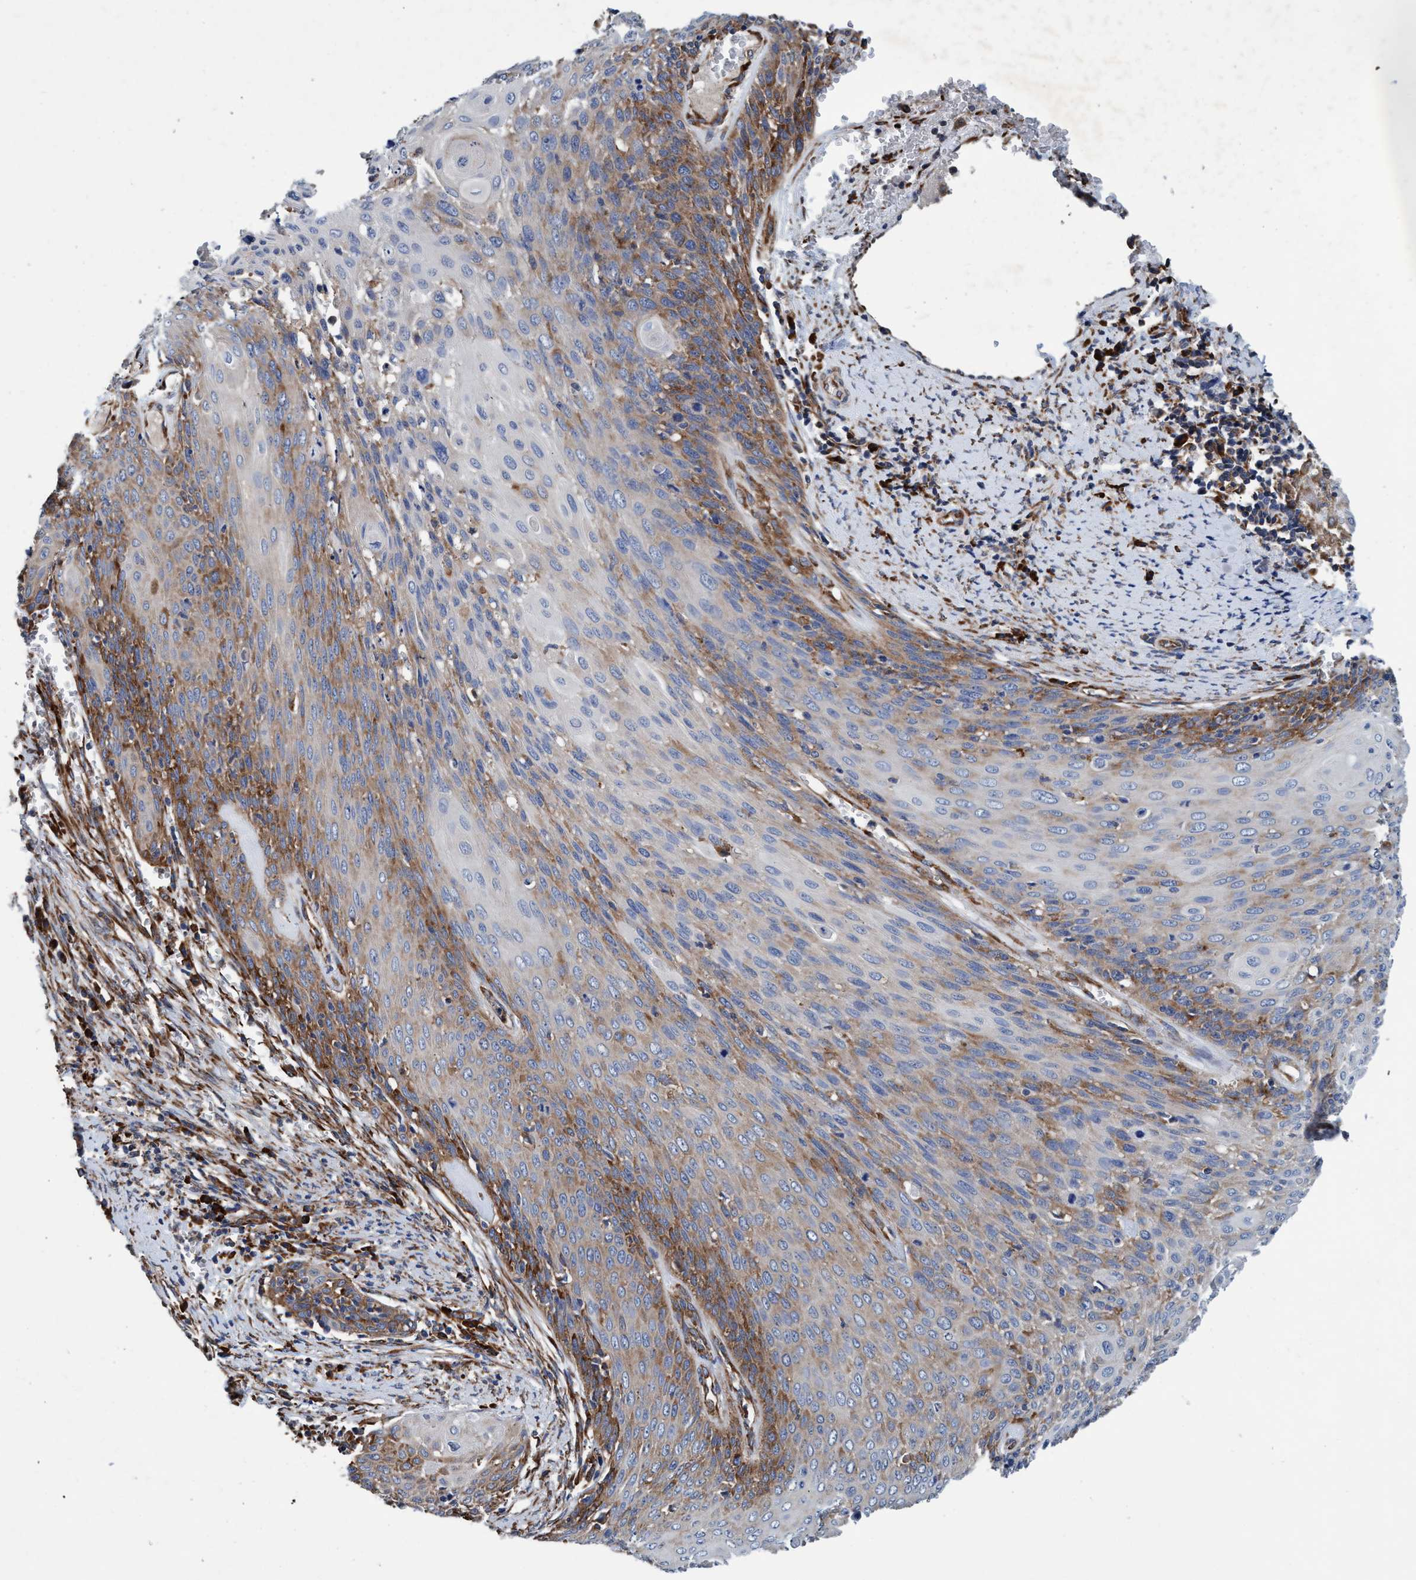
{"staining": {"intensity": "moderate", "quantity": "25%-75%", "location": "cytoplasmic/membranous"}, "tissue": "cervical cancer", "cell_type": "Tumor cells", "image_type": "cancer", "snomed": [{"axis": "morphology", "description": "Squamous cell carcinoma, NOS"}, {"axis": "topography", "description": "Cervix"}], "caption": "Immunohistochemical staining of cervical cancer displays medium levels of moderate cytoplasmic/membranous protein positivity in approximately 25%-75% of tumor cells.", "gene": "ENDOG", "patient": {"sex": "female", "age": 39}}